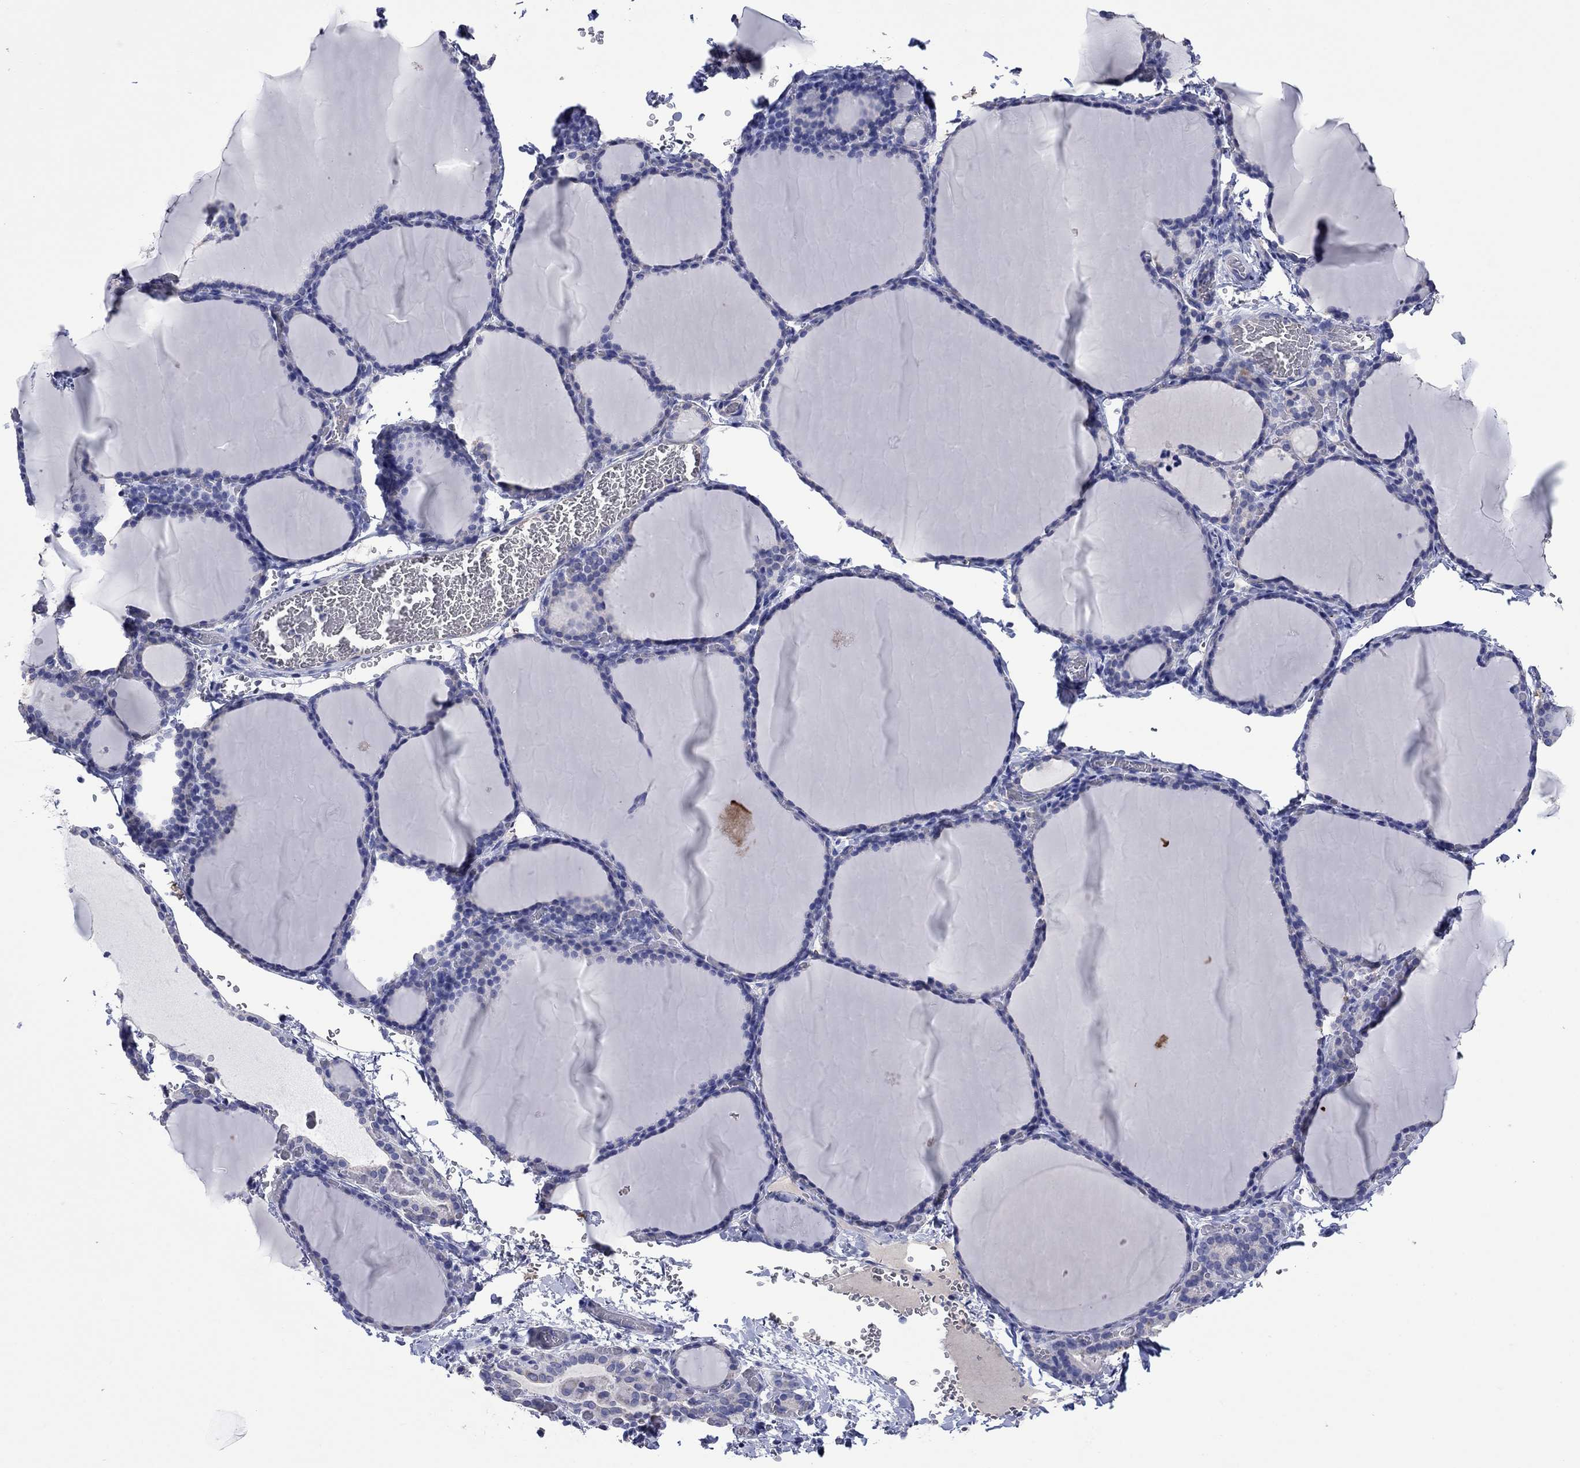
{"staining": {"intensity": "negative", "quantity": "none", "location": "none"}, "tissue": "thyroid gland", "cell_type": "Glandular cells", "image_type": "normal", "snomed": [{"axis": "morphology", "description": "Normal tissue, NOS"}, {"axis": "morphology", "description": "Hyperplasia, NOS"}, {"axis": "topography", "description": "Thyroid gland"}], "caption": "High power microscopy histopathology image of an IHC histopathology image of normal thyroid gland, revealing no significant positivity in glandular cells.", "gene": "CLVS1", "patient": {"sex": "female", "age": 27}}